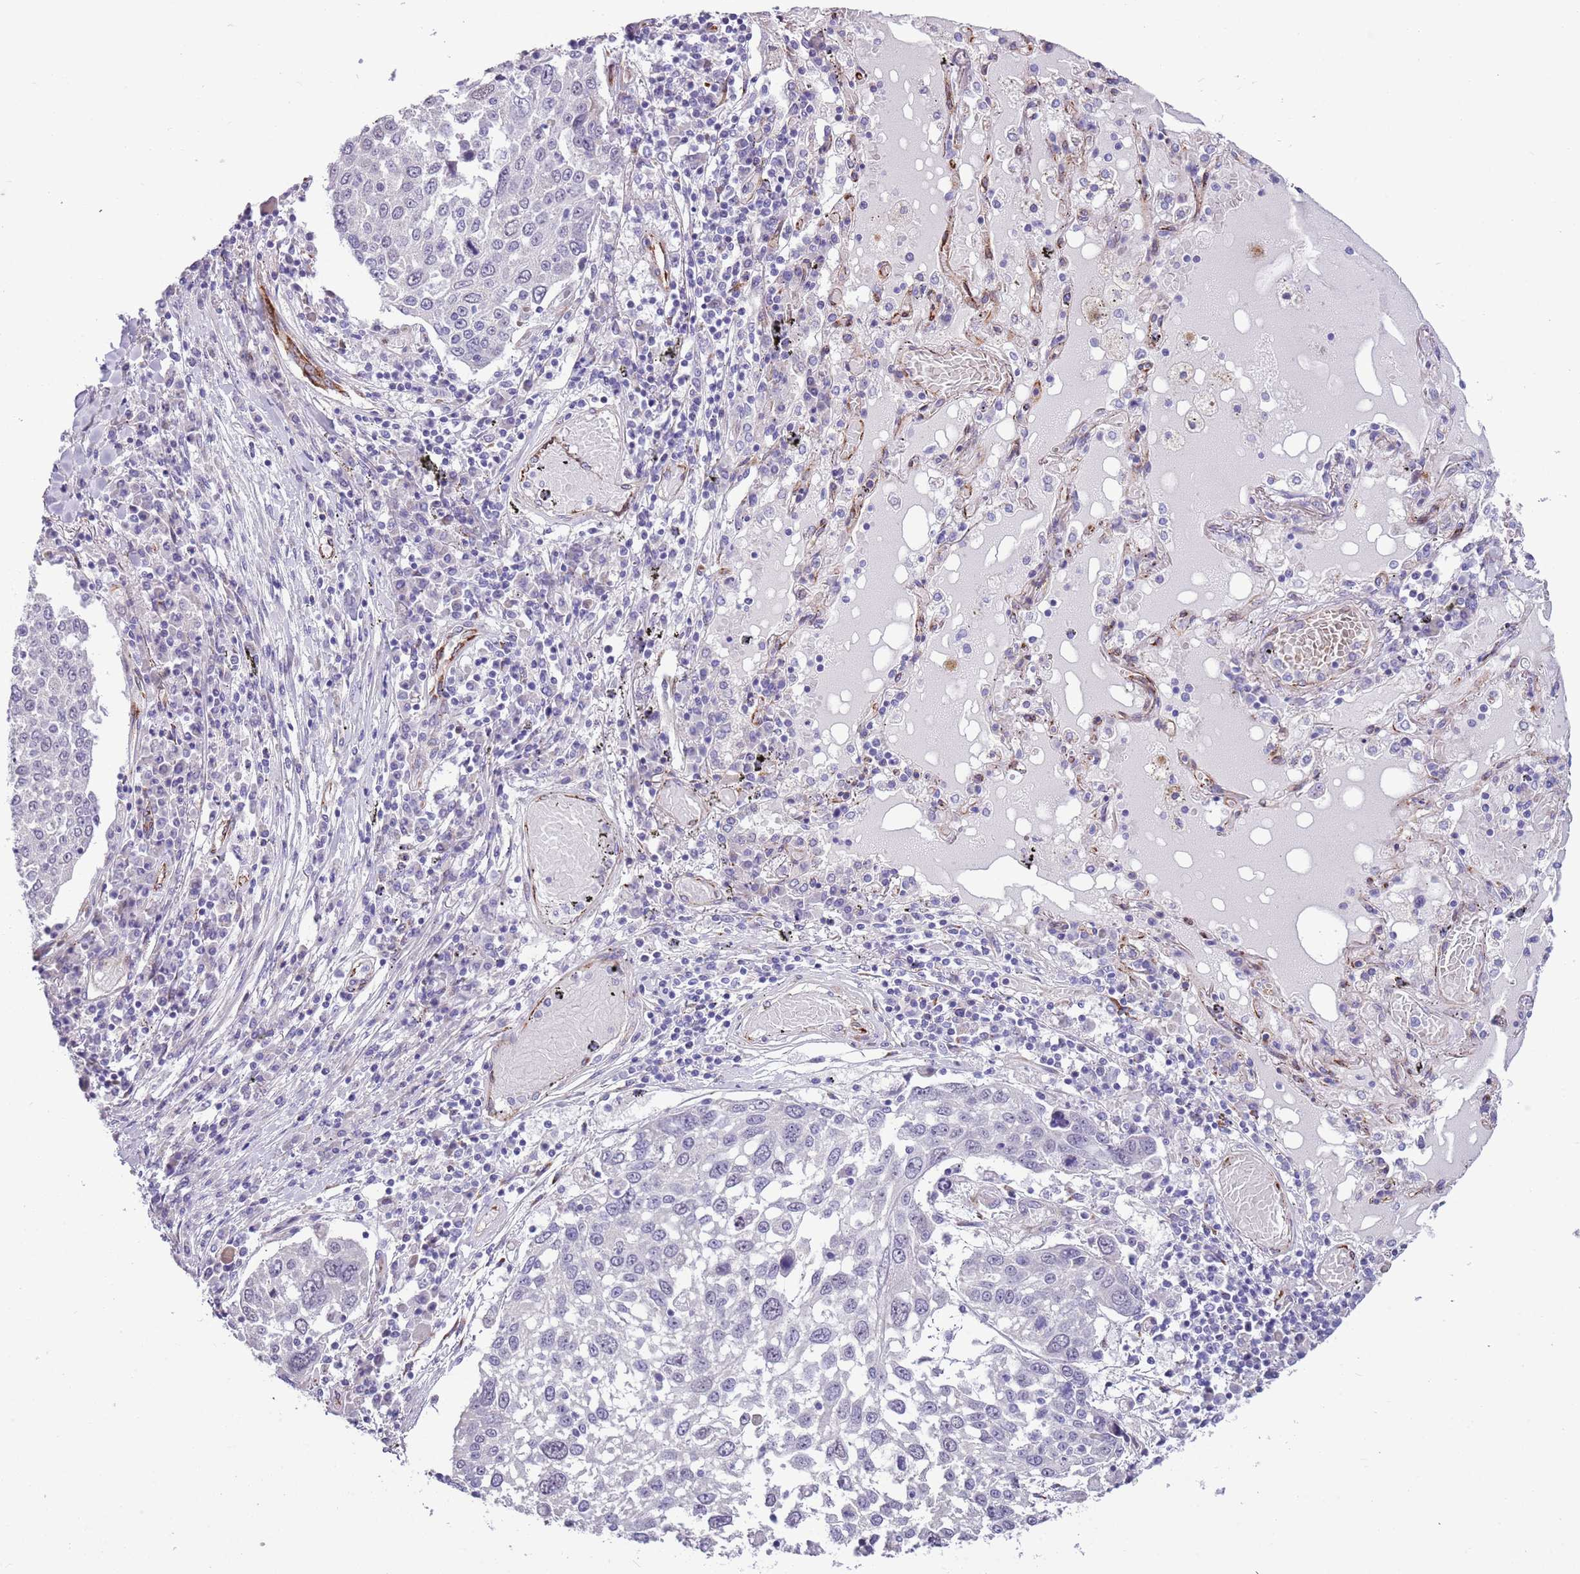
{"staining": {"intensity": "negative", "quantity": "none", "location": "none"}, "tissue": "lung cancer", "cell_type": "Tumor cells", "image_type": "cancer", "snomed": [{"axis": "morphology", "description": "Squamous cell carcinoma, NOS"}, {"axis": "topography", "description": "Lung"}], "caption": "High magnification brightfield microscopy of lung squamous cell carcinoma stained with DAB (3,3'-diaminobenzidine) (brown) and counterstained with hematoxylin (blue): tumor cells show no significant positivity.", "gene": "MRPL32", "patient": {"sex": "male", "age": 65}}